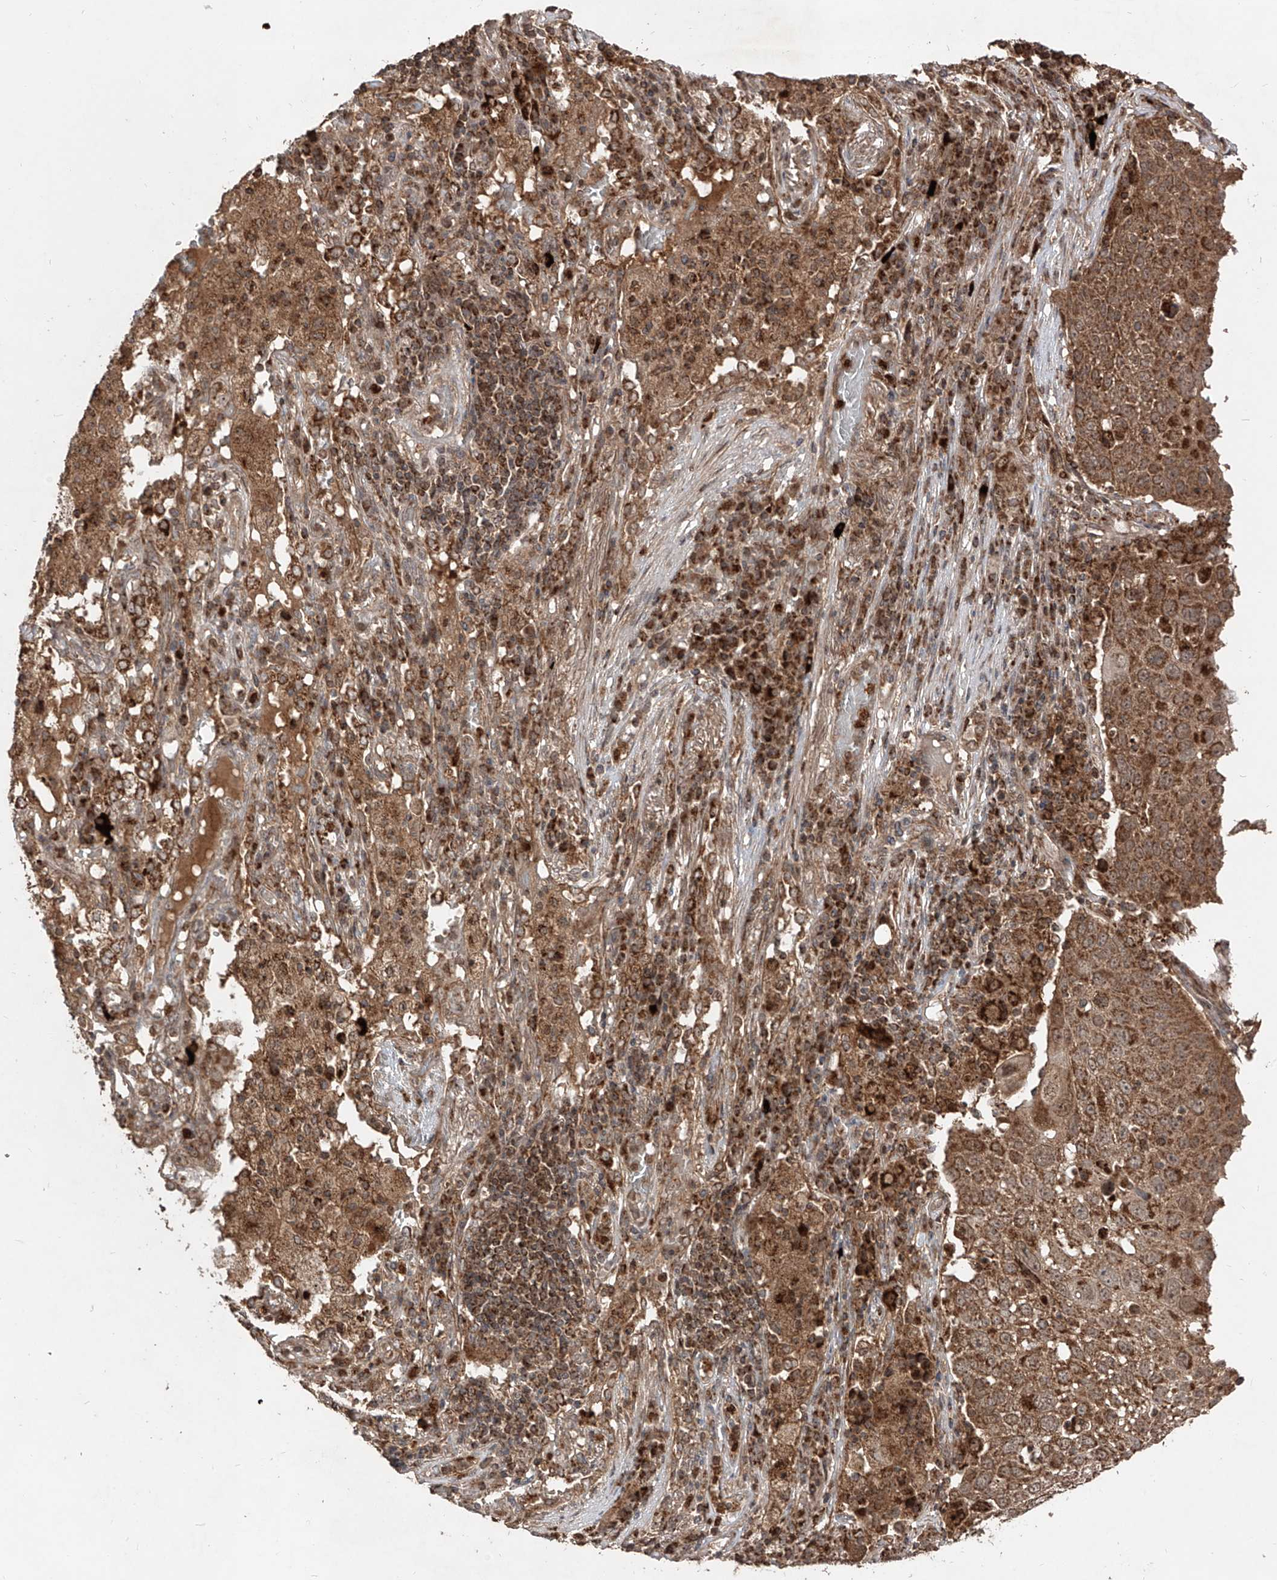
{"staining": {"intensity": "moderate", "quantity": ">75%", "location": "cytoplasmic/membranous"}, "tissue": "lung cancer", "cell_type": "Tumor cells", "image_type": "cancer", "snomed": [{"axis": "morphology", "description": "Squamous cell carcinoma, NOS"}, {"axis": "topography", "description": "Lung"}], "caption": "Lung cancer stained with immunohistochemistry (IHC) displays moderate cytoplasmic/membranous positivity in approximately >75% of tumor cells.", "gene": "AIM2", "patient": {"sex": "male", "age": 65}}